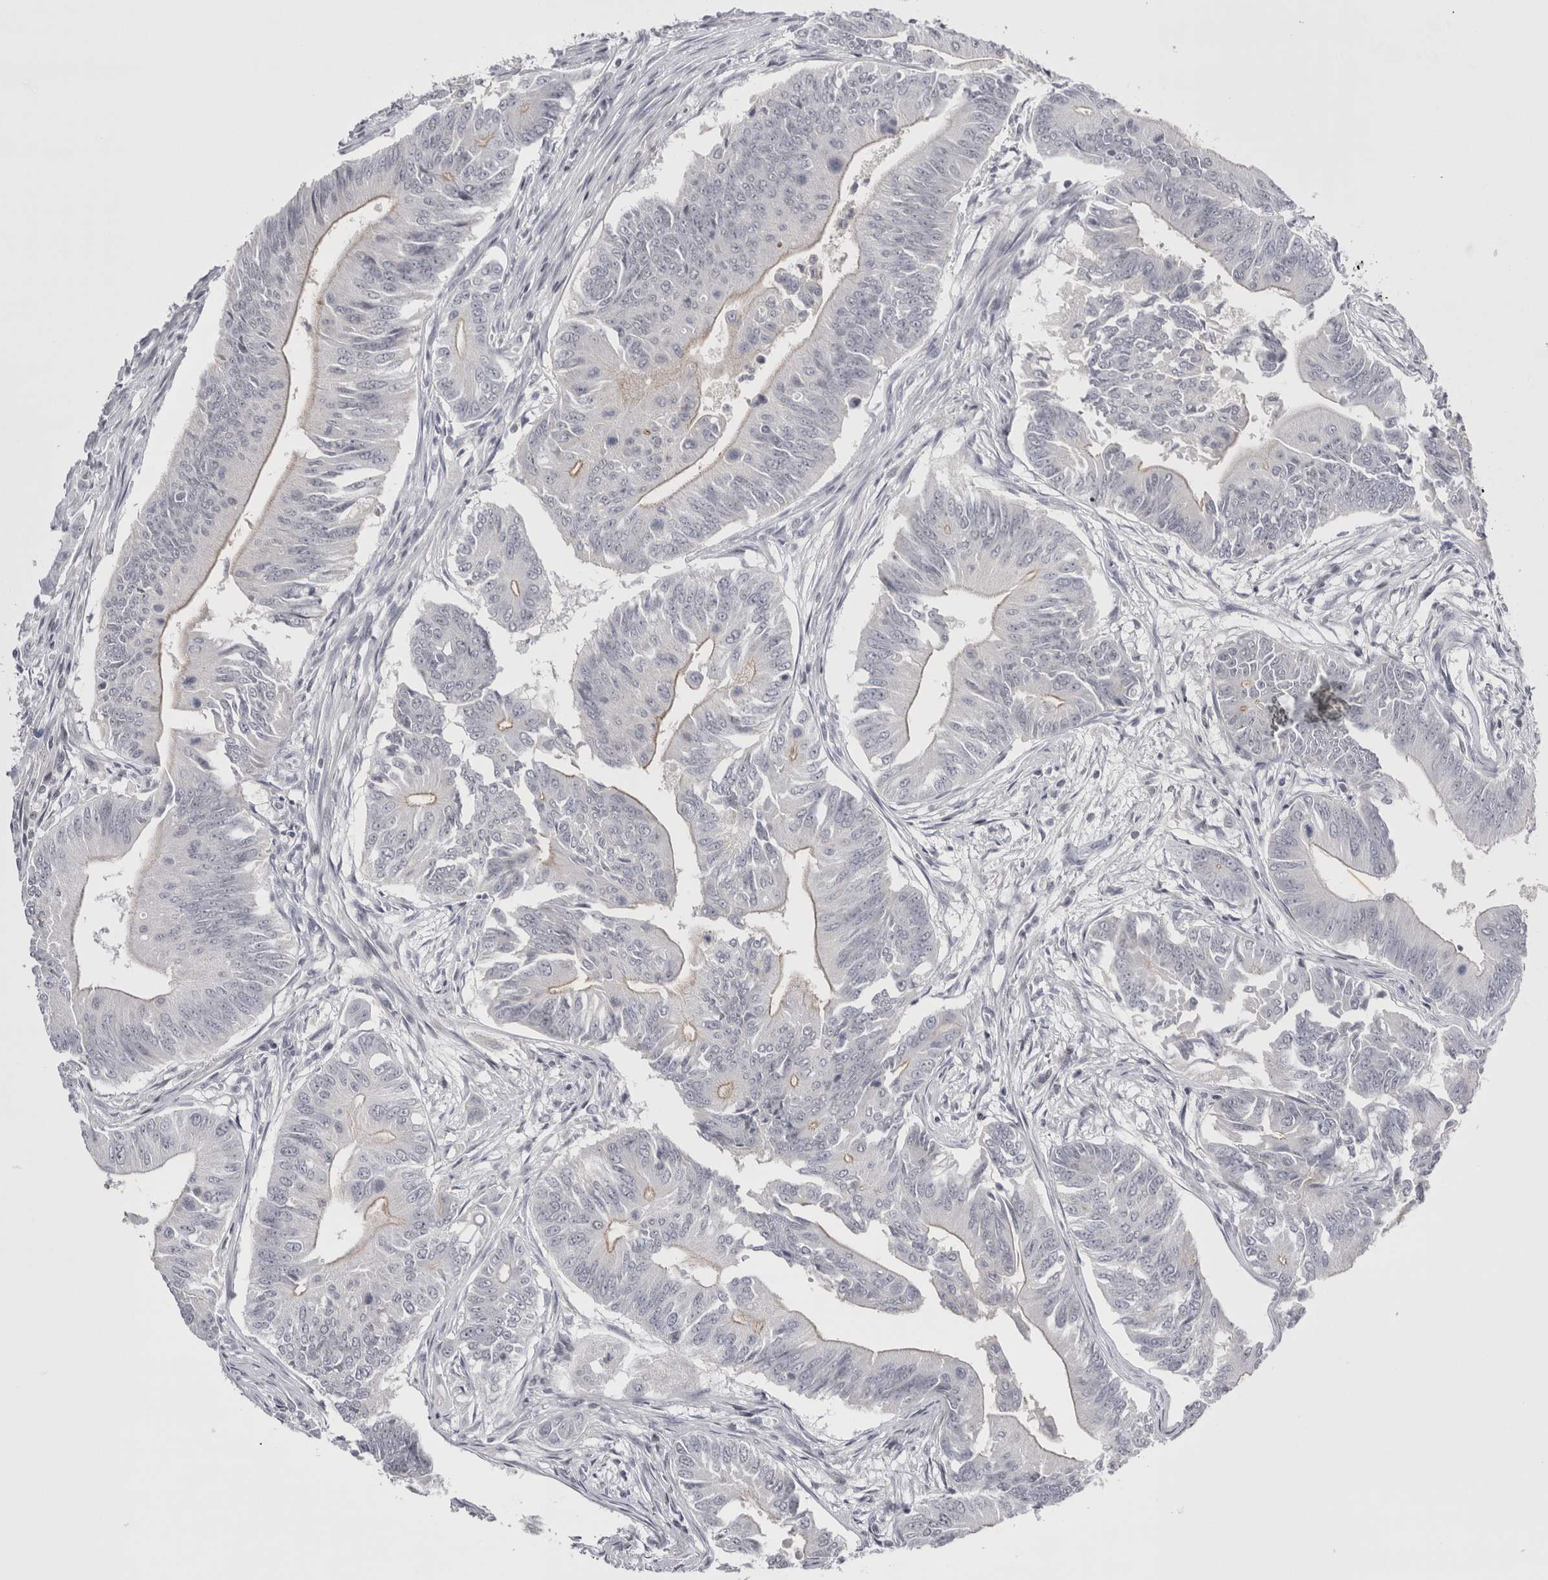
{"staining": {"intensity": "negative", "quantity": "none", "location": "none"}, "tissue": "colorectal cancer", "cell_type": "Tumor cells", "image_type": "cancer", "snomed": [{"axis": "morphology", "description": "Adenoma, NOS"}, {"axis": "morphology", "description": "Adenocarcinoma, NOS"}, {"axis": "topography", "description": "Colon"}], "caption": "Colorectal cancer (adenocarcinoma) stained for a protein using immunohistochemistry shows no expression tumor cells.", "gene": "FNDC8", "patient": {"sex": "male", "age": 79}}